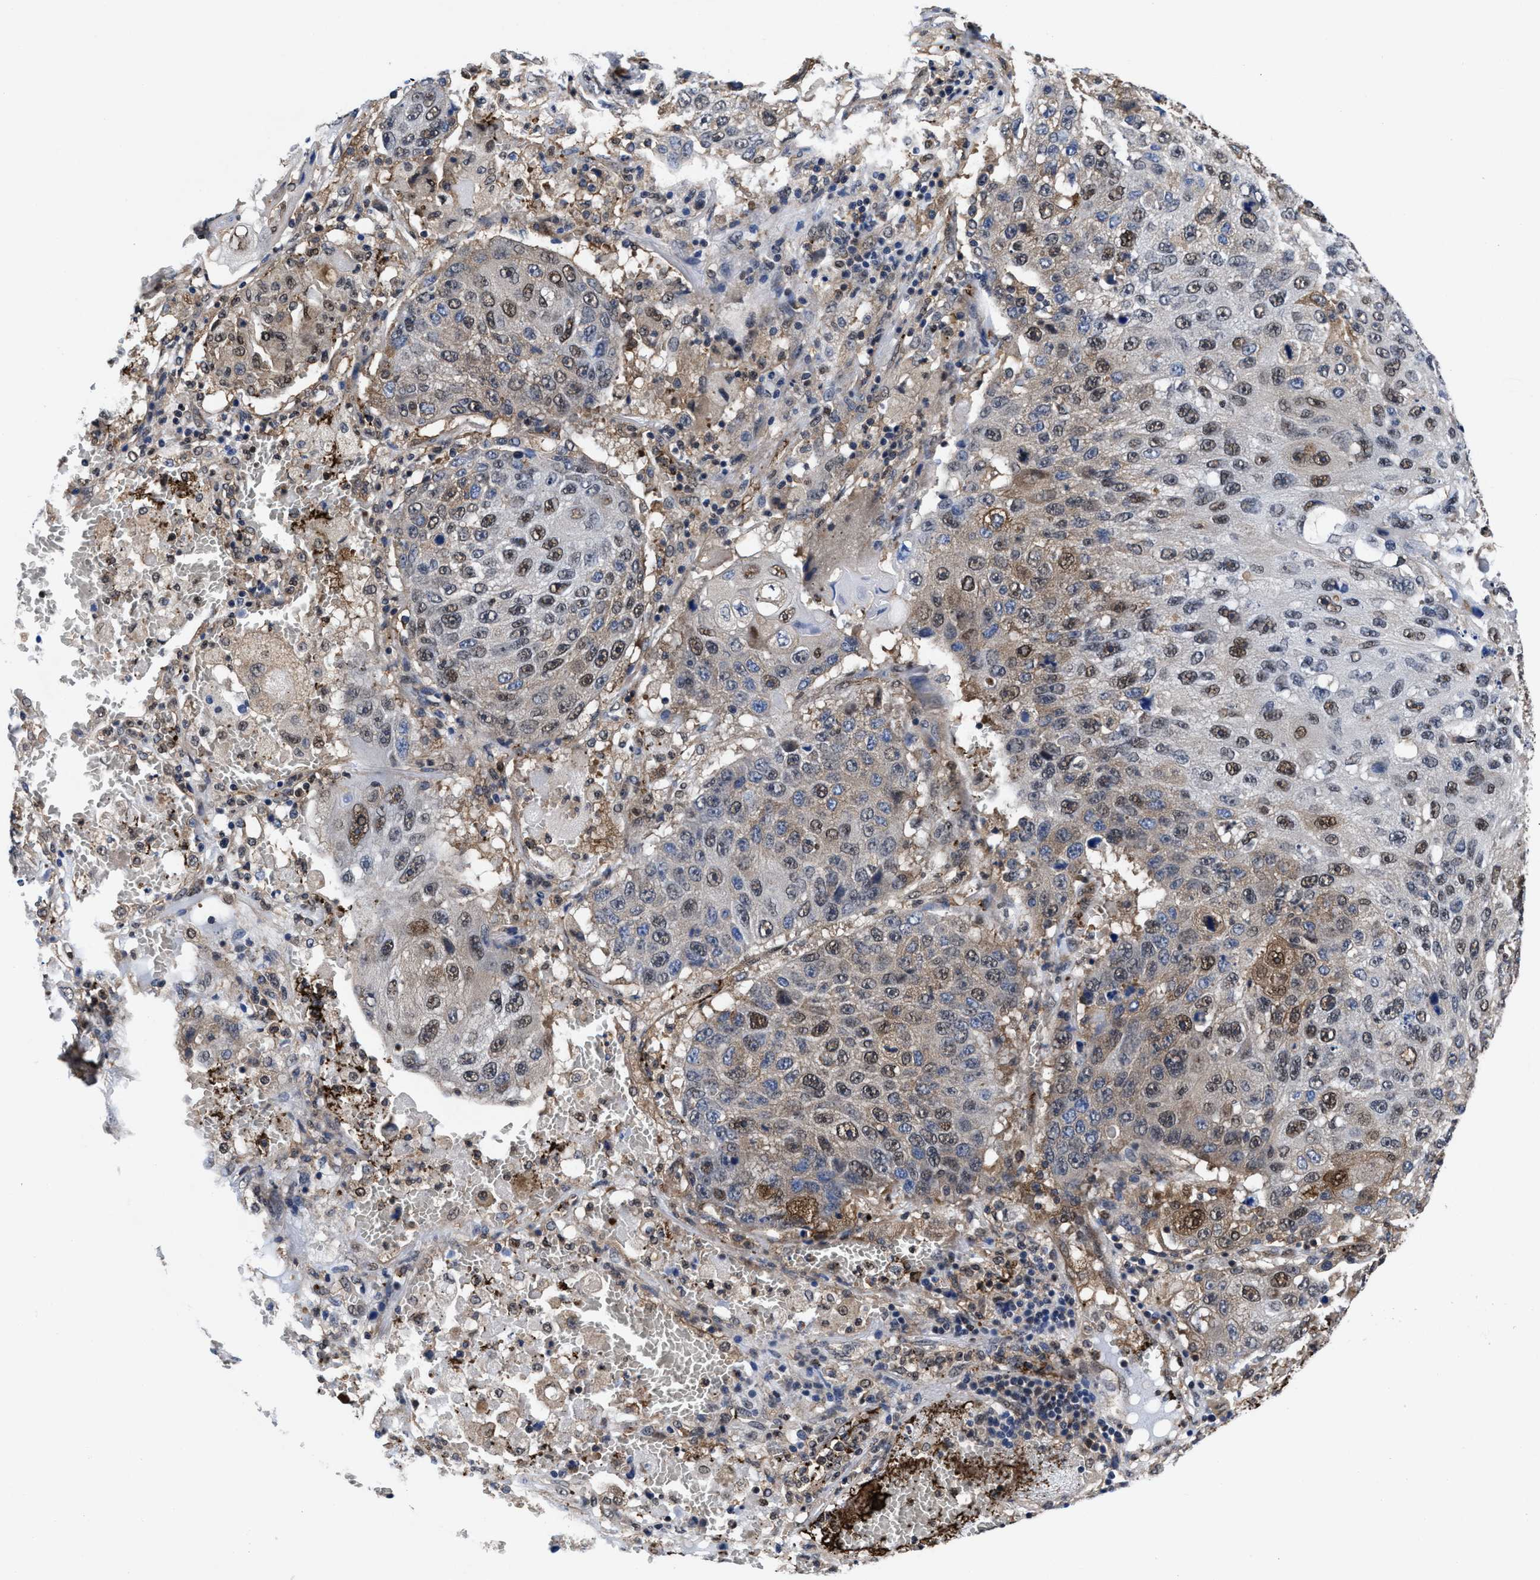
{"staining": {"intensity": "moderate", "quantity": "25%-75%", "location": "cytoplasmic/membranous,nuclear"}, "tissue": "lung cancer", "cell_type": "Tumor cells", "image_type": "cancer", "snomed": [{"axis": "morphology", "description": "Squamous cell carcinoma, NOS"}, {"axis": "topography", "description": "Lung"}], "caption": "Moderate cytoplasmic/membranous and nuclear expression for a protein is identified in approximately 25%-75% of tumor cells of lung cancer (squamous cell carcinoma) using IHC.", "gene": "ACLY", "patient": {"sex": "male", "age": 61}}